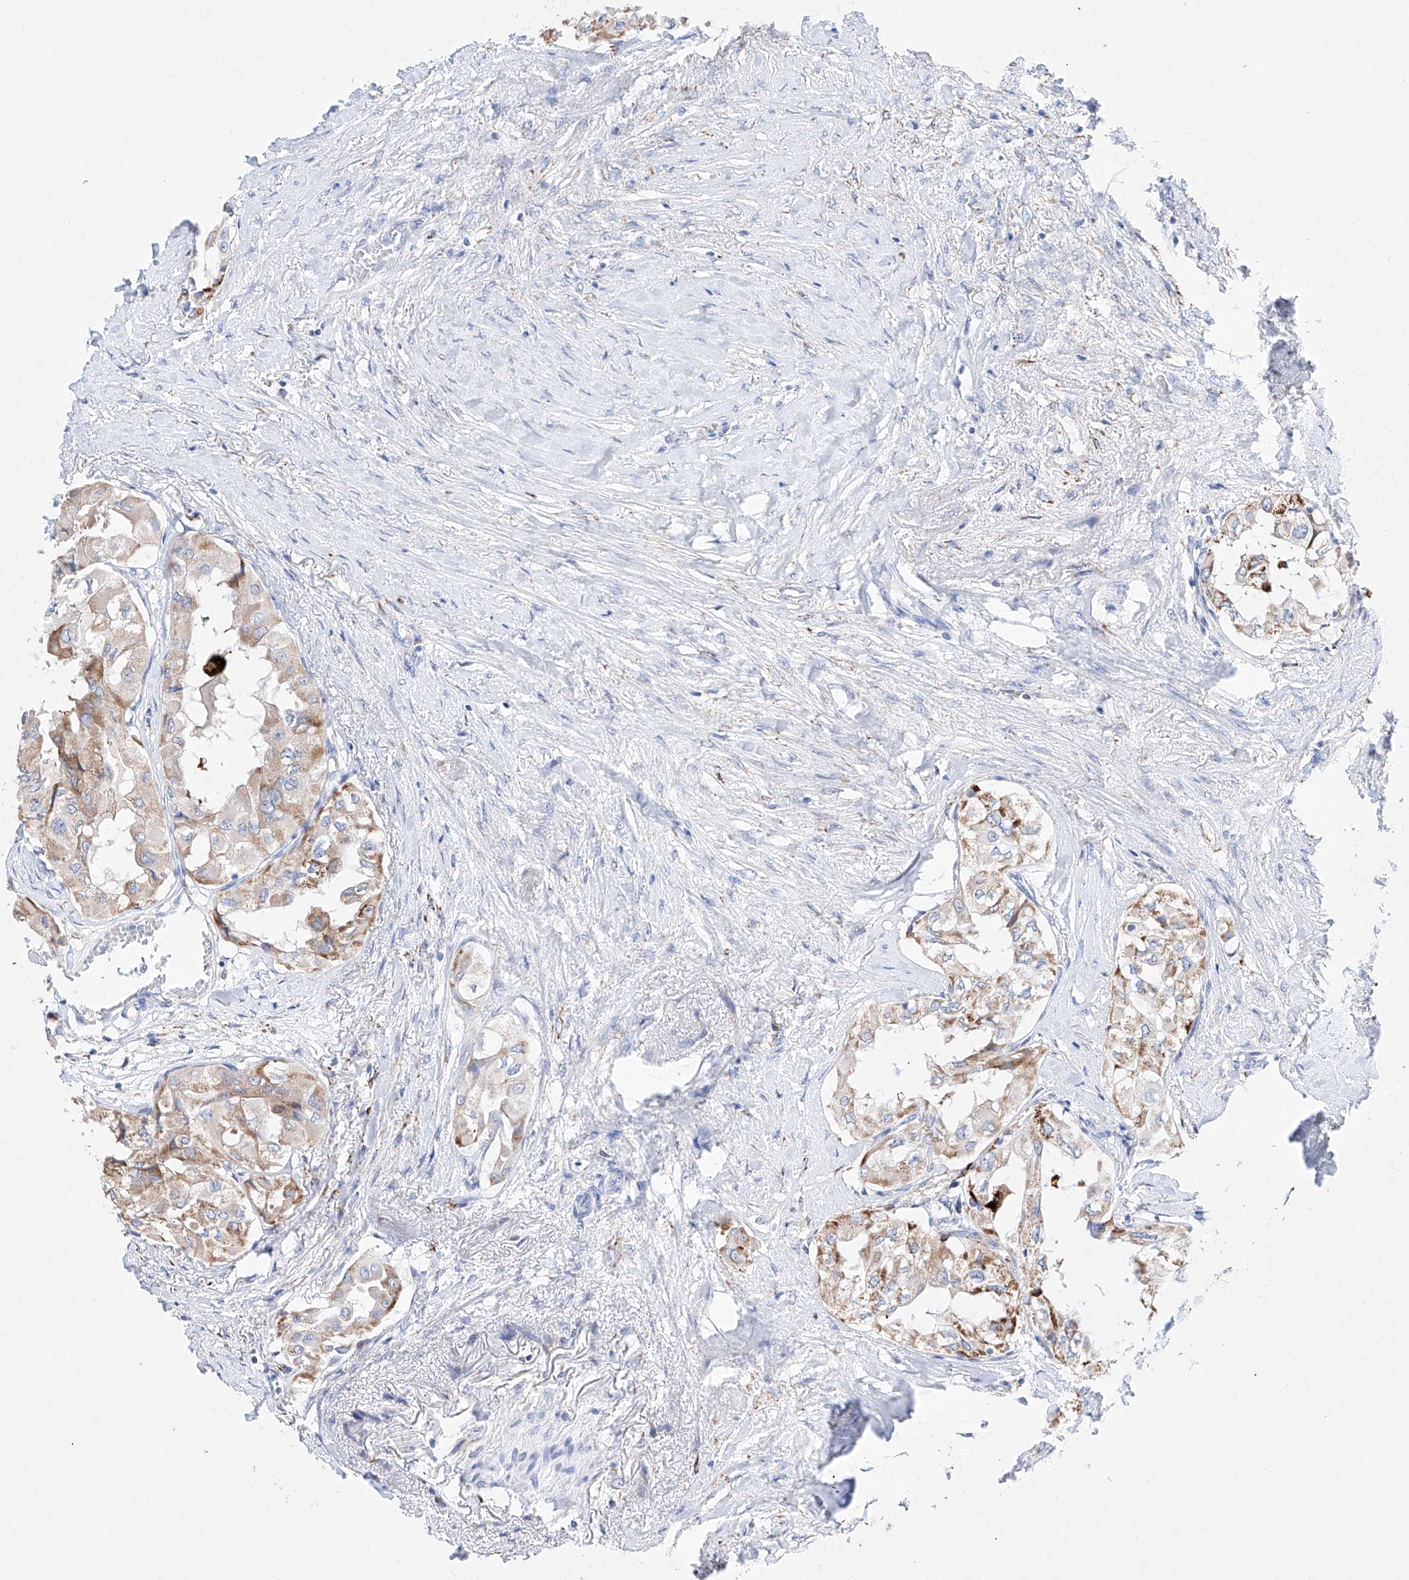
{"staining": {"intensity": "moderate", "quantity": "25%-75%", "location": "cytoplasmic/membranous"}, "tissue": "thyroid cancer", "cell_type": "Tumor cells", "image_type": "cancer", "snomed": [{"axis": "morphology", "description": "Papillary adenocarcinoma, NOS"}, {"axis": "topography", "description": "Thyroid gland"}], "caption": "Human thyroid cancer stained for a protein (brown) displays moderate cytoplasmic/membranous positive expression in about 25%-75% of tumor cells.", "gene": "NRROS", "patient": {"sex": "female", "age": 59}}